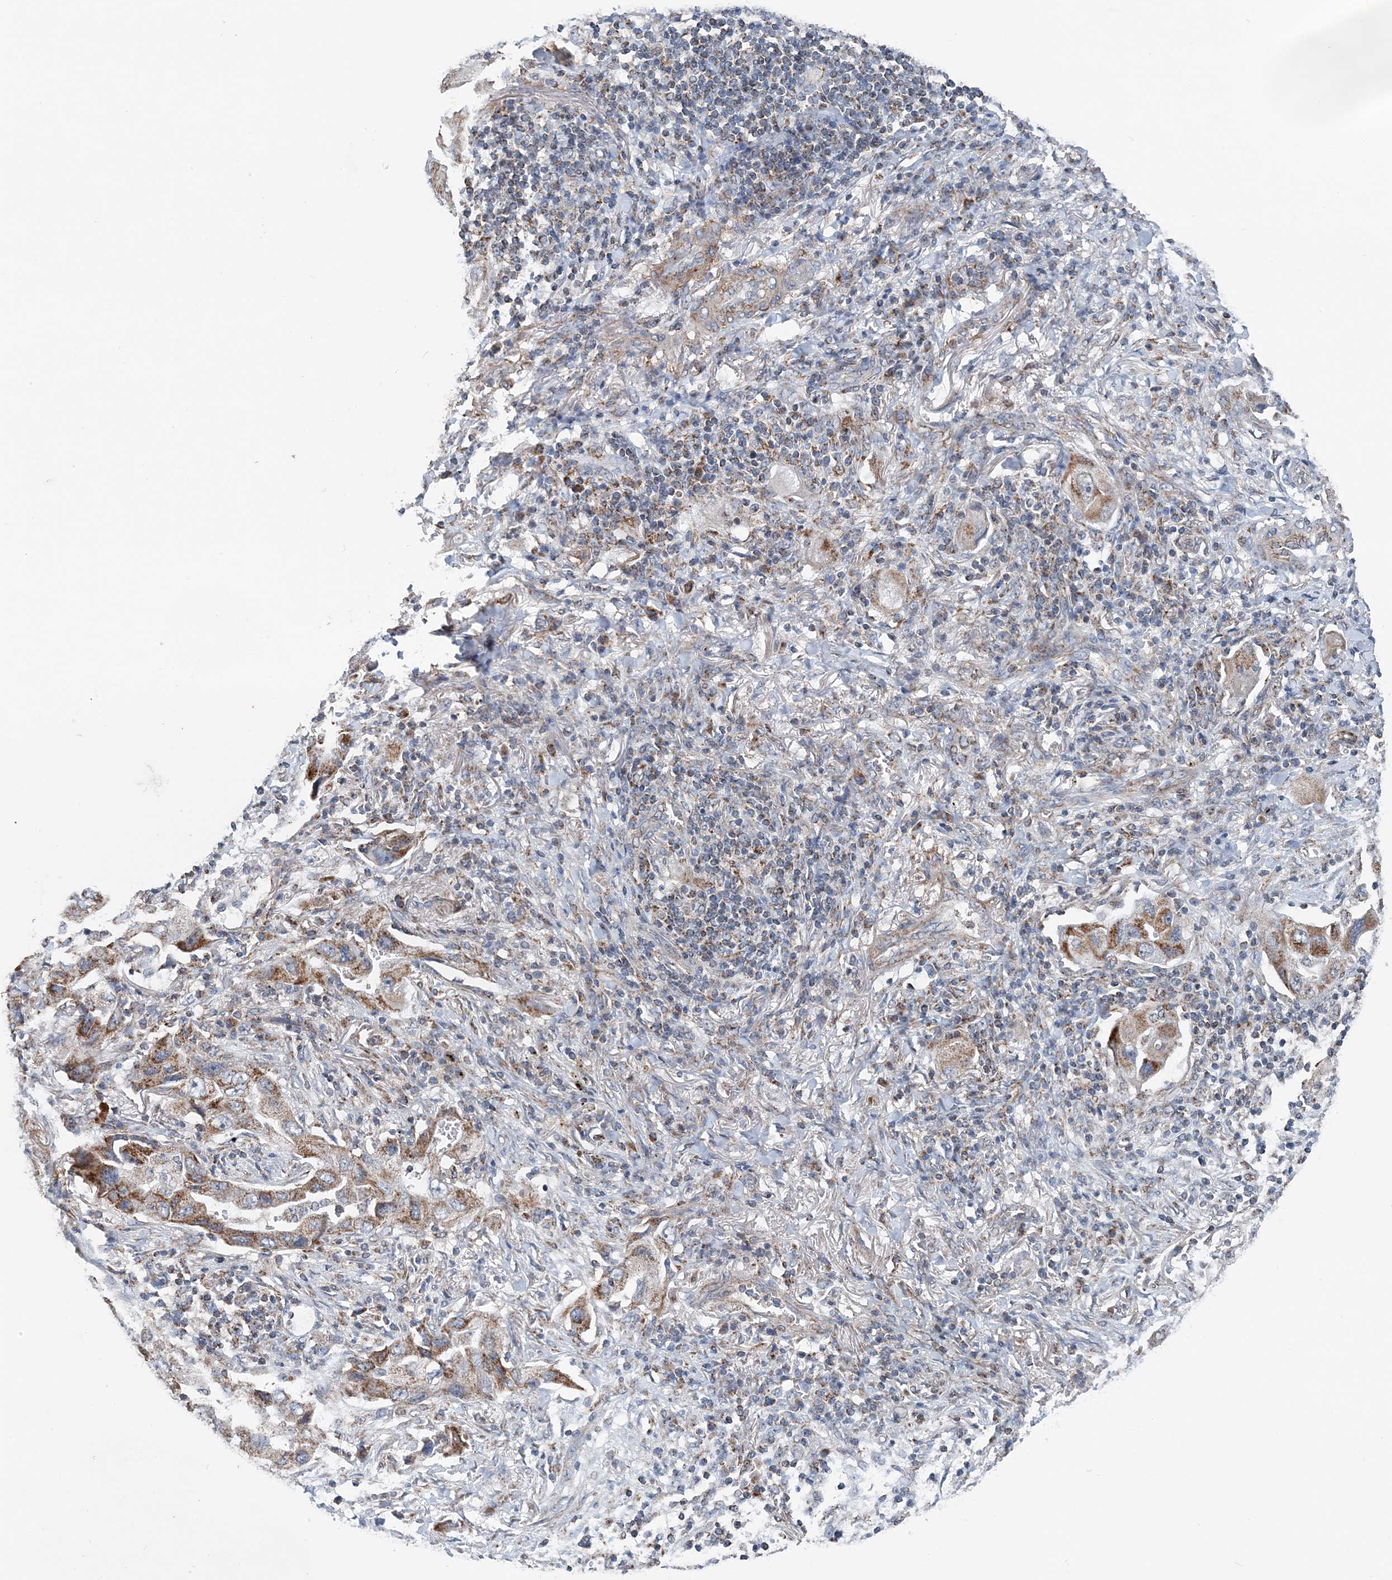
{"staining": {"intensity": "moderate", "quantity": ">75%", "location": "cytoplasmic/membranous"}, "tissue": "lung cancer", "cell_type": "Tumor cells", "image_type": "cancer", "snomed": [{"axis": "morphology", "description": "Adenocarcinoma, NOS"}, {"axis": "topography", "description": "Lung"}], "caption": "A high-resolution image shows immunohistochemistry staining of lung cancer, which reveals moderate cytoplasmic/membranous positivity in approximately >75% of tumor cells.", "gene": "SPRY2", "patient": {"sex": "female", "age": 65}}